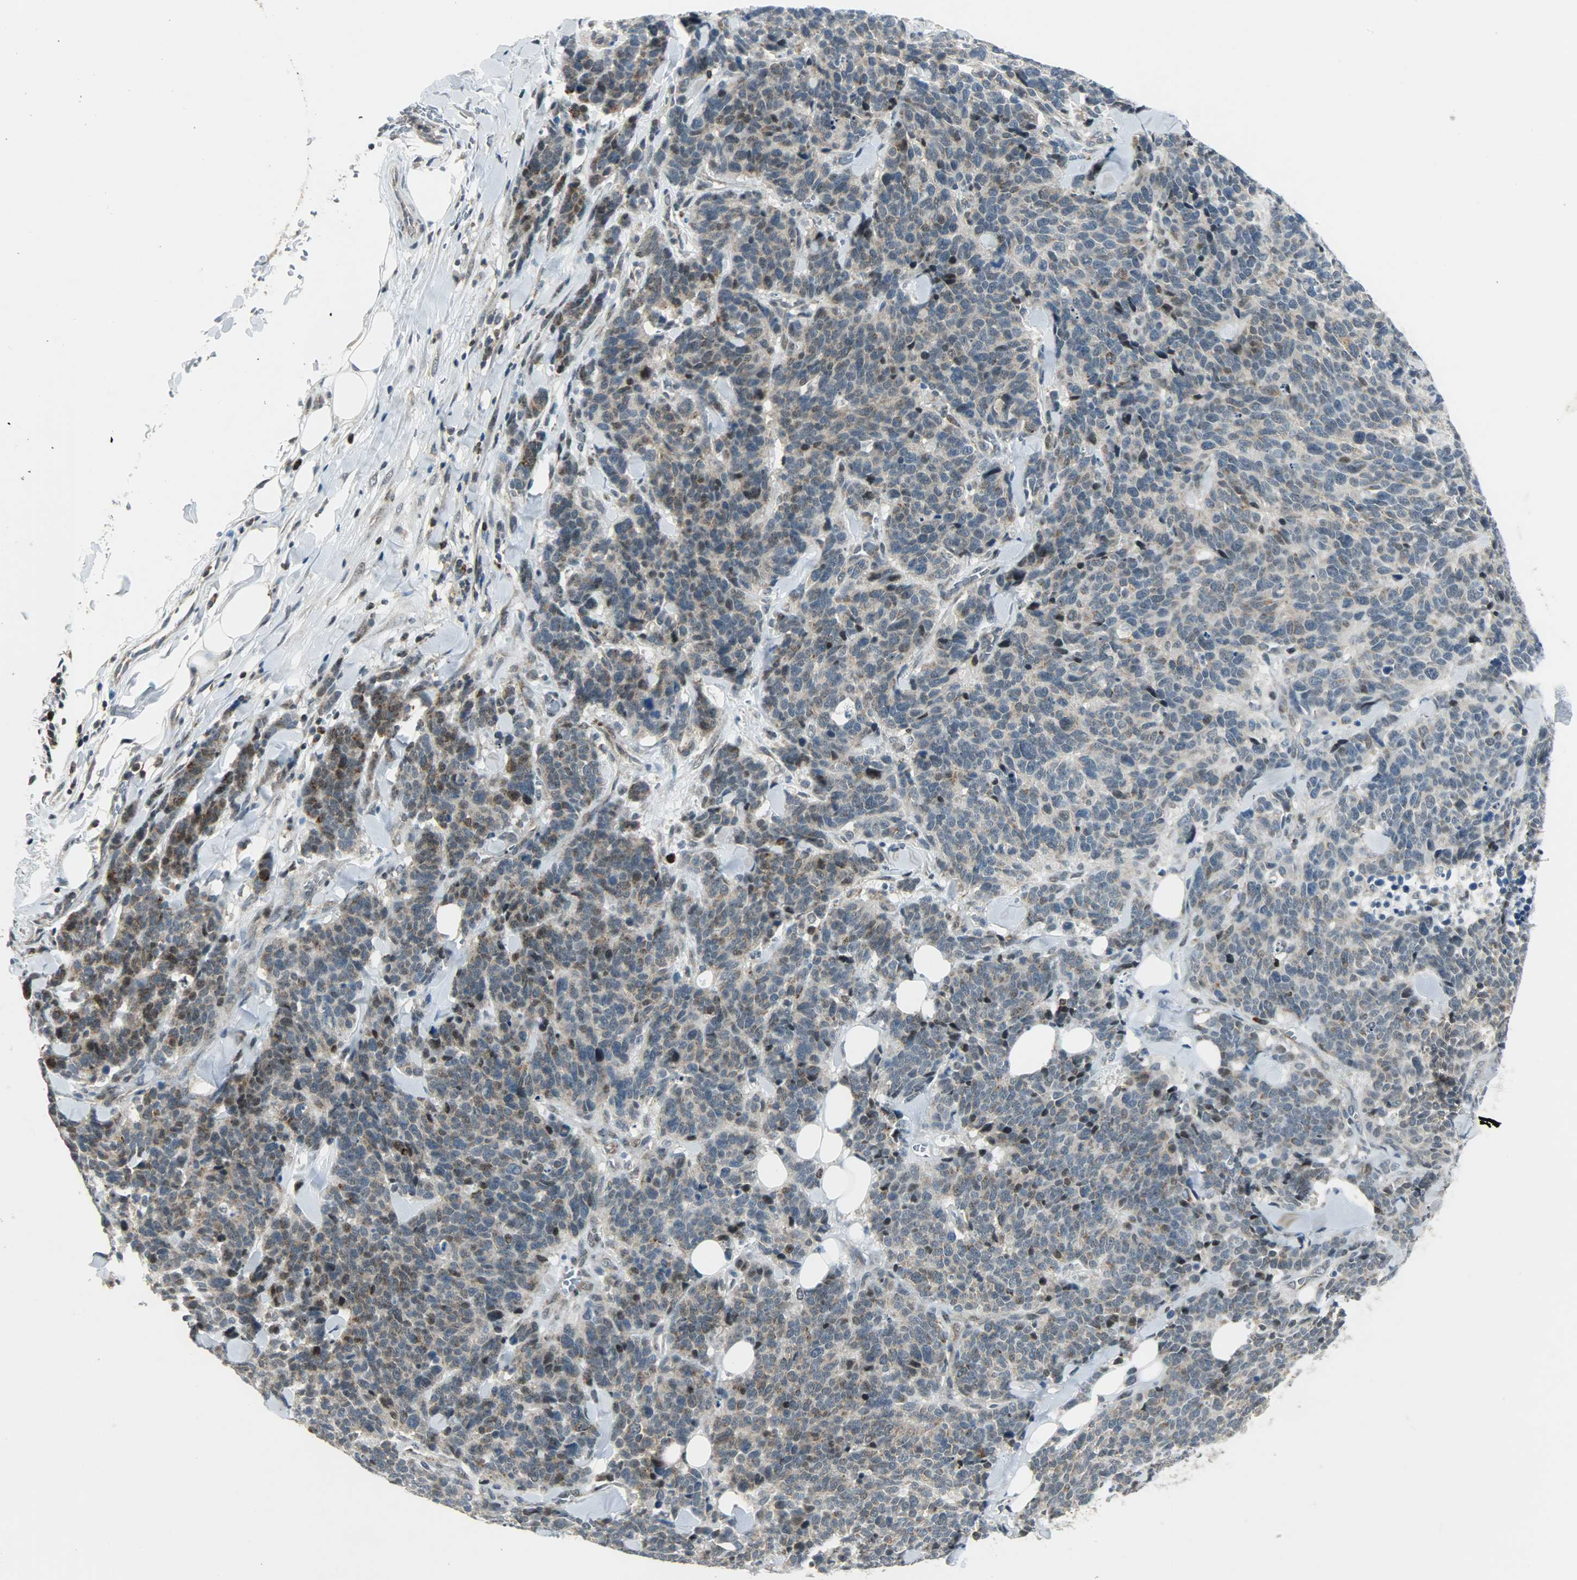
{"staining": {"intensity": "weak", "quantity": ">75%", "location": "cytoplasmic/membranous,nuclear"}, "tissue": "lung cancer", "cell_type": "Tumor cells", "image_type": "cancer", "snomed": [{"axis": "morphology", "description": "Neoplasm, malignant, NOS"}, {"axis": "topography", "description": "Lung"}], "caption": "Immunohistochemical staining of lung cancer (neoplasm (malignant)) displays weak cytoplasmic/membranous and nuclear protein staining in about >75% of tumor cells.", "gene": "IL15", "patient": {"sex": "female", "age": 58}}